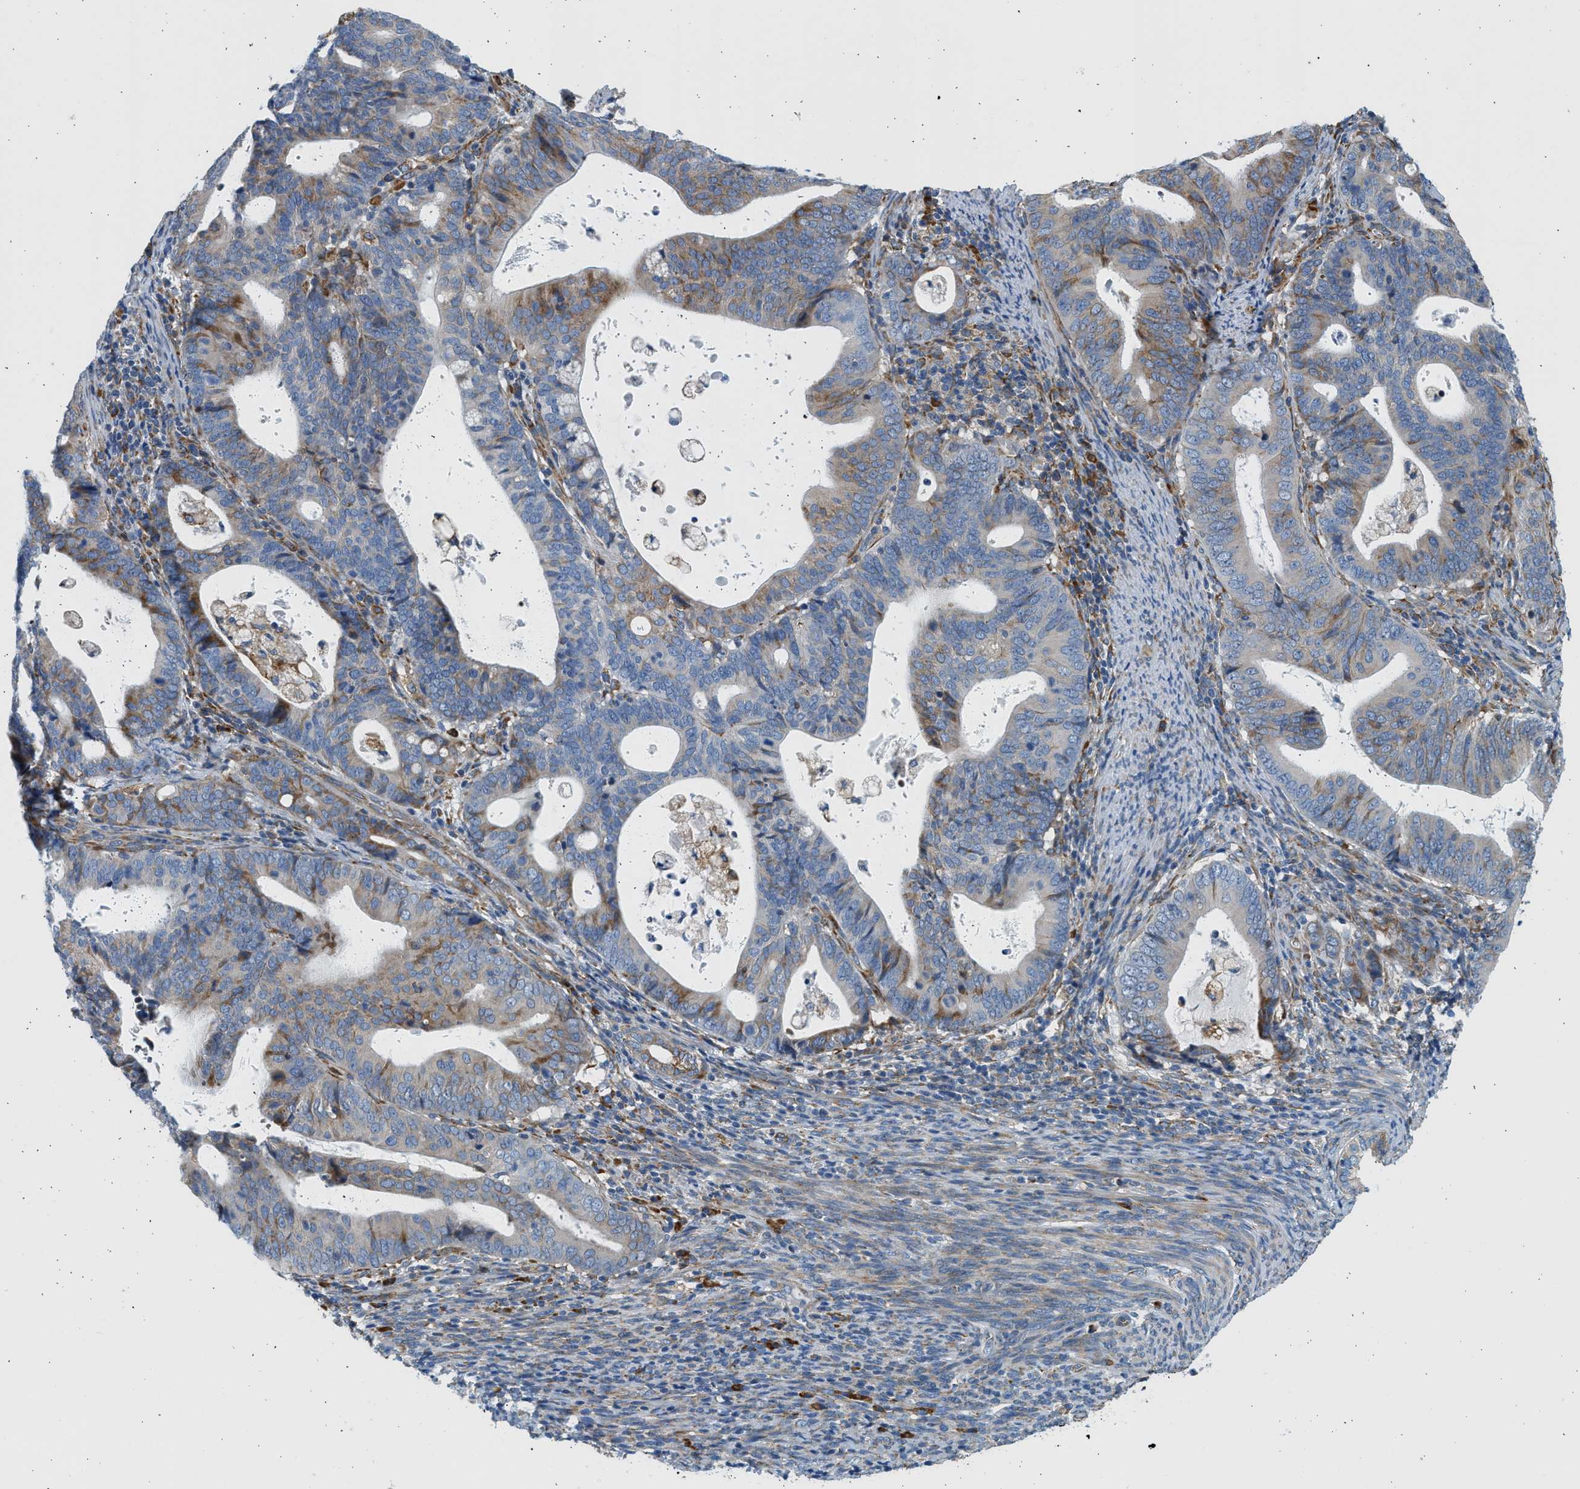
{"staining": {"intensity": "moderate", "quantity": "<25%", "location": "cytoplasmic/membranous"}, "tissue": "endometrial cancer", "cell_type": "Tumor cells", "image_type": "cancer", "snomed": [{"axis": "morphology", "description": "Adenocarcinoma, NOS"}, {"axis": "topography", "description": "Uterus"}], "caption": "Adenocarcinoma (endometrial) stained with DAB (3,3'-diaminobenzidine) immunohistochemistry shows low levels of moderate cytoplasmic/membranous staining in approximately <25% of tumor cells.", "gene": "CNTN6", "patient": {"sex": "female", "age": 83}}